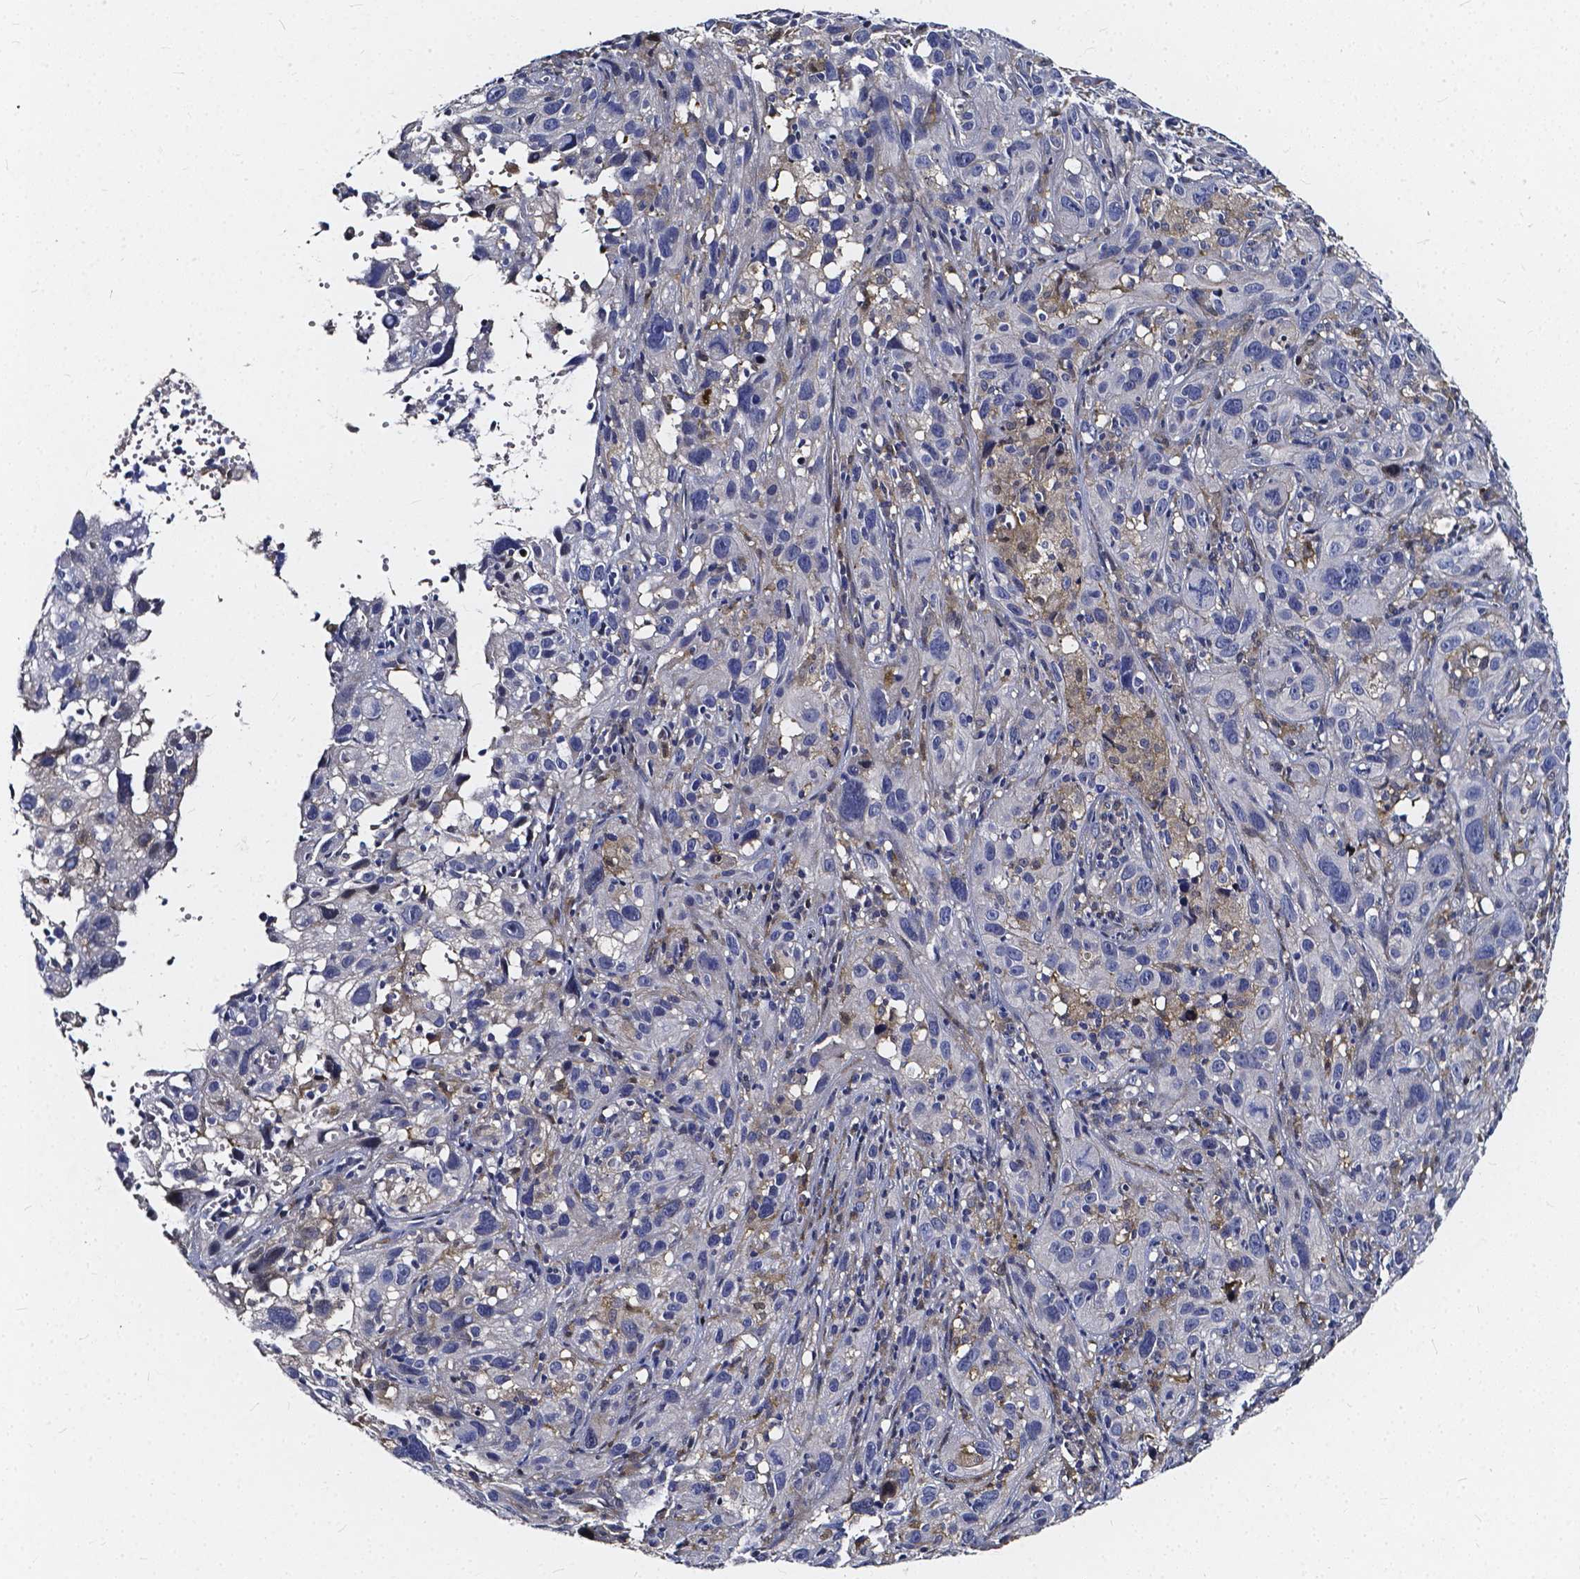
{"staining": {"intensity": "negative", "quantity": "none", "location": "none"}, "tissue": "cervical cancer", "cell_type": "Tumor cells", "image_type": "cancer", "snomed": [{"axis": "morphology", "description": "Squamous cell carcinoma, NOS"}, {"axis": "topography", "description": "Cervix"}], "caption": "High magnification brightfield microscopy of cervical cancer (squamous cell carcinoma) stained with DAB (brown) and counterstained with hematoxylin (blue): tumor cells show no significant staining.", "gene": "SOWAHA", "patient": {"sex": "female", "age": 37}}